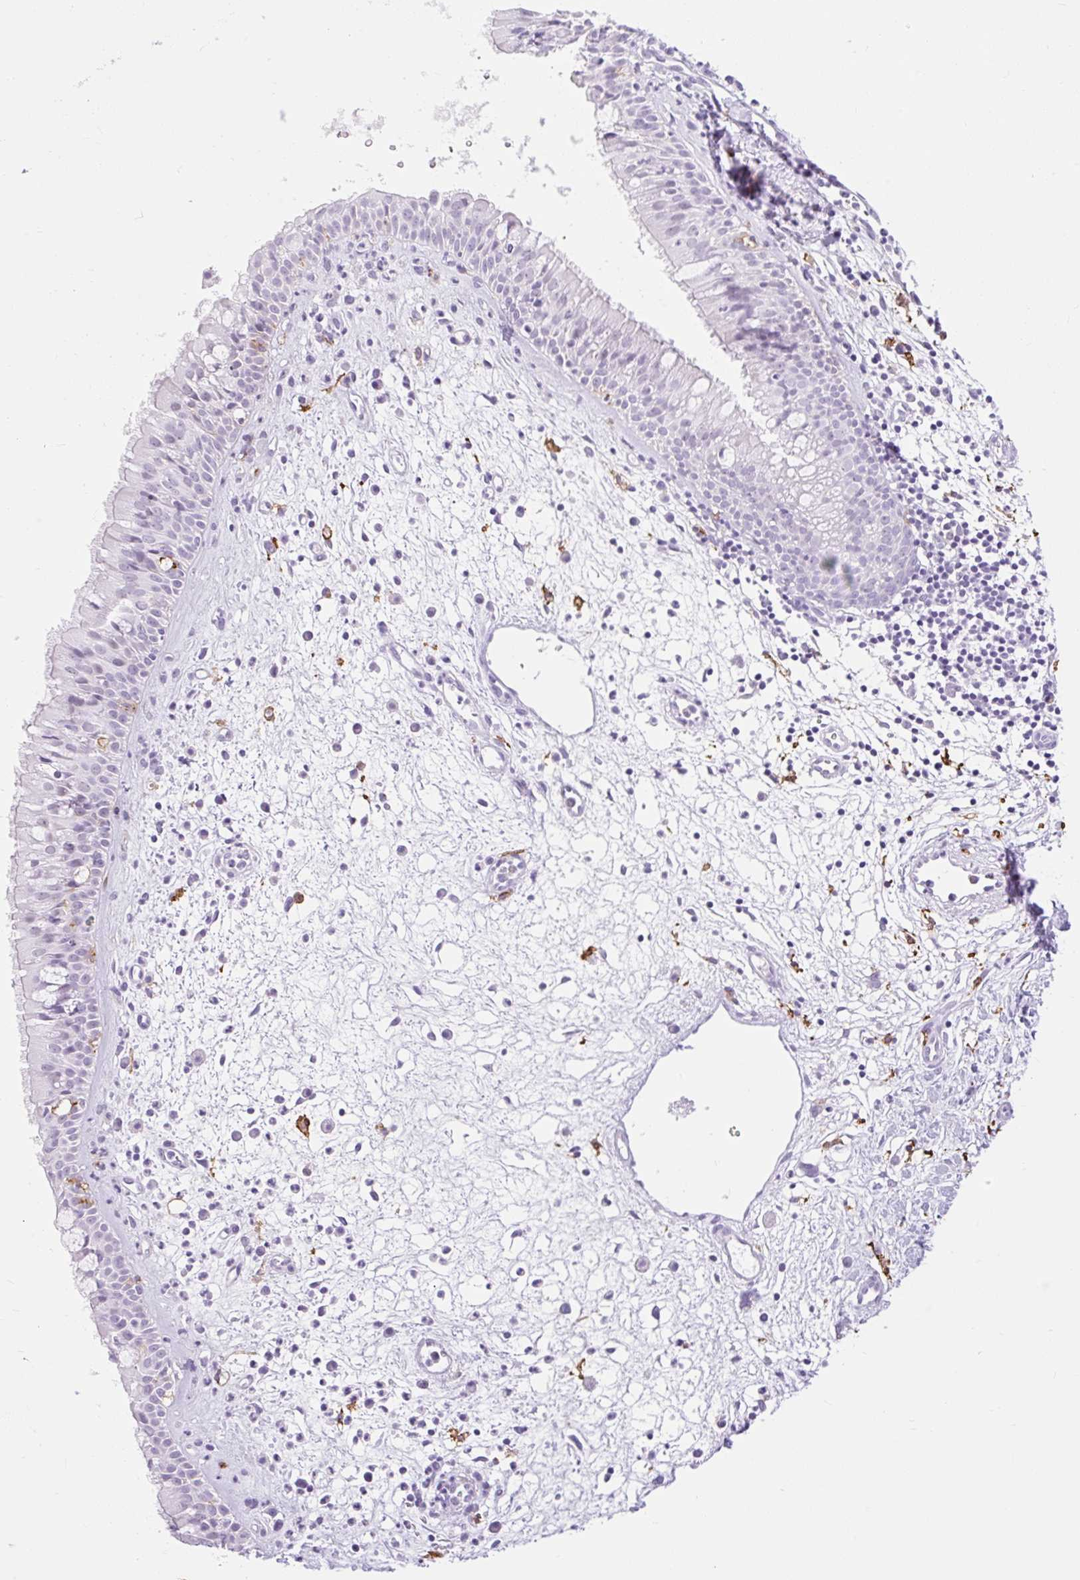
{"staining": {"intensity": "negative", "quantity": "none", "location": "none"}, "tissue": "nasopharynx", "cell_type": "Respiratory epithelial cells", "image_type": "normal", "snomed": [{"axis": "morphology", "description": "Normal tissue, NOS"}, {"axis": "topography", "description": "Nasopharynx"}], "caption": "This is a histopathology image of immunohistochemistry (IHC) staining of benign nasopharynx, which shows no staining in respiratory epithelial cells. (DAB (3,3'-diaminobenzidine) immunohistochemistry visualized using brightfield microscopy, high magnification).", "gene": "SIGLEC1", "patient": {"sex": "male", "age": 65}}